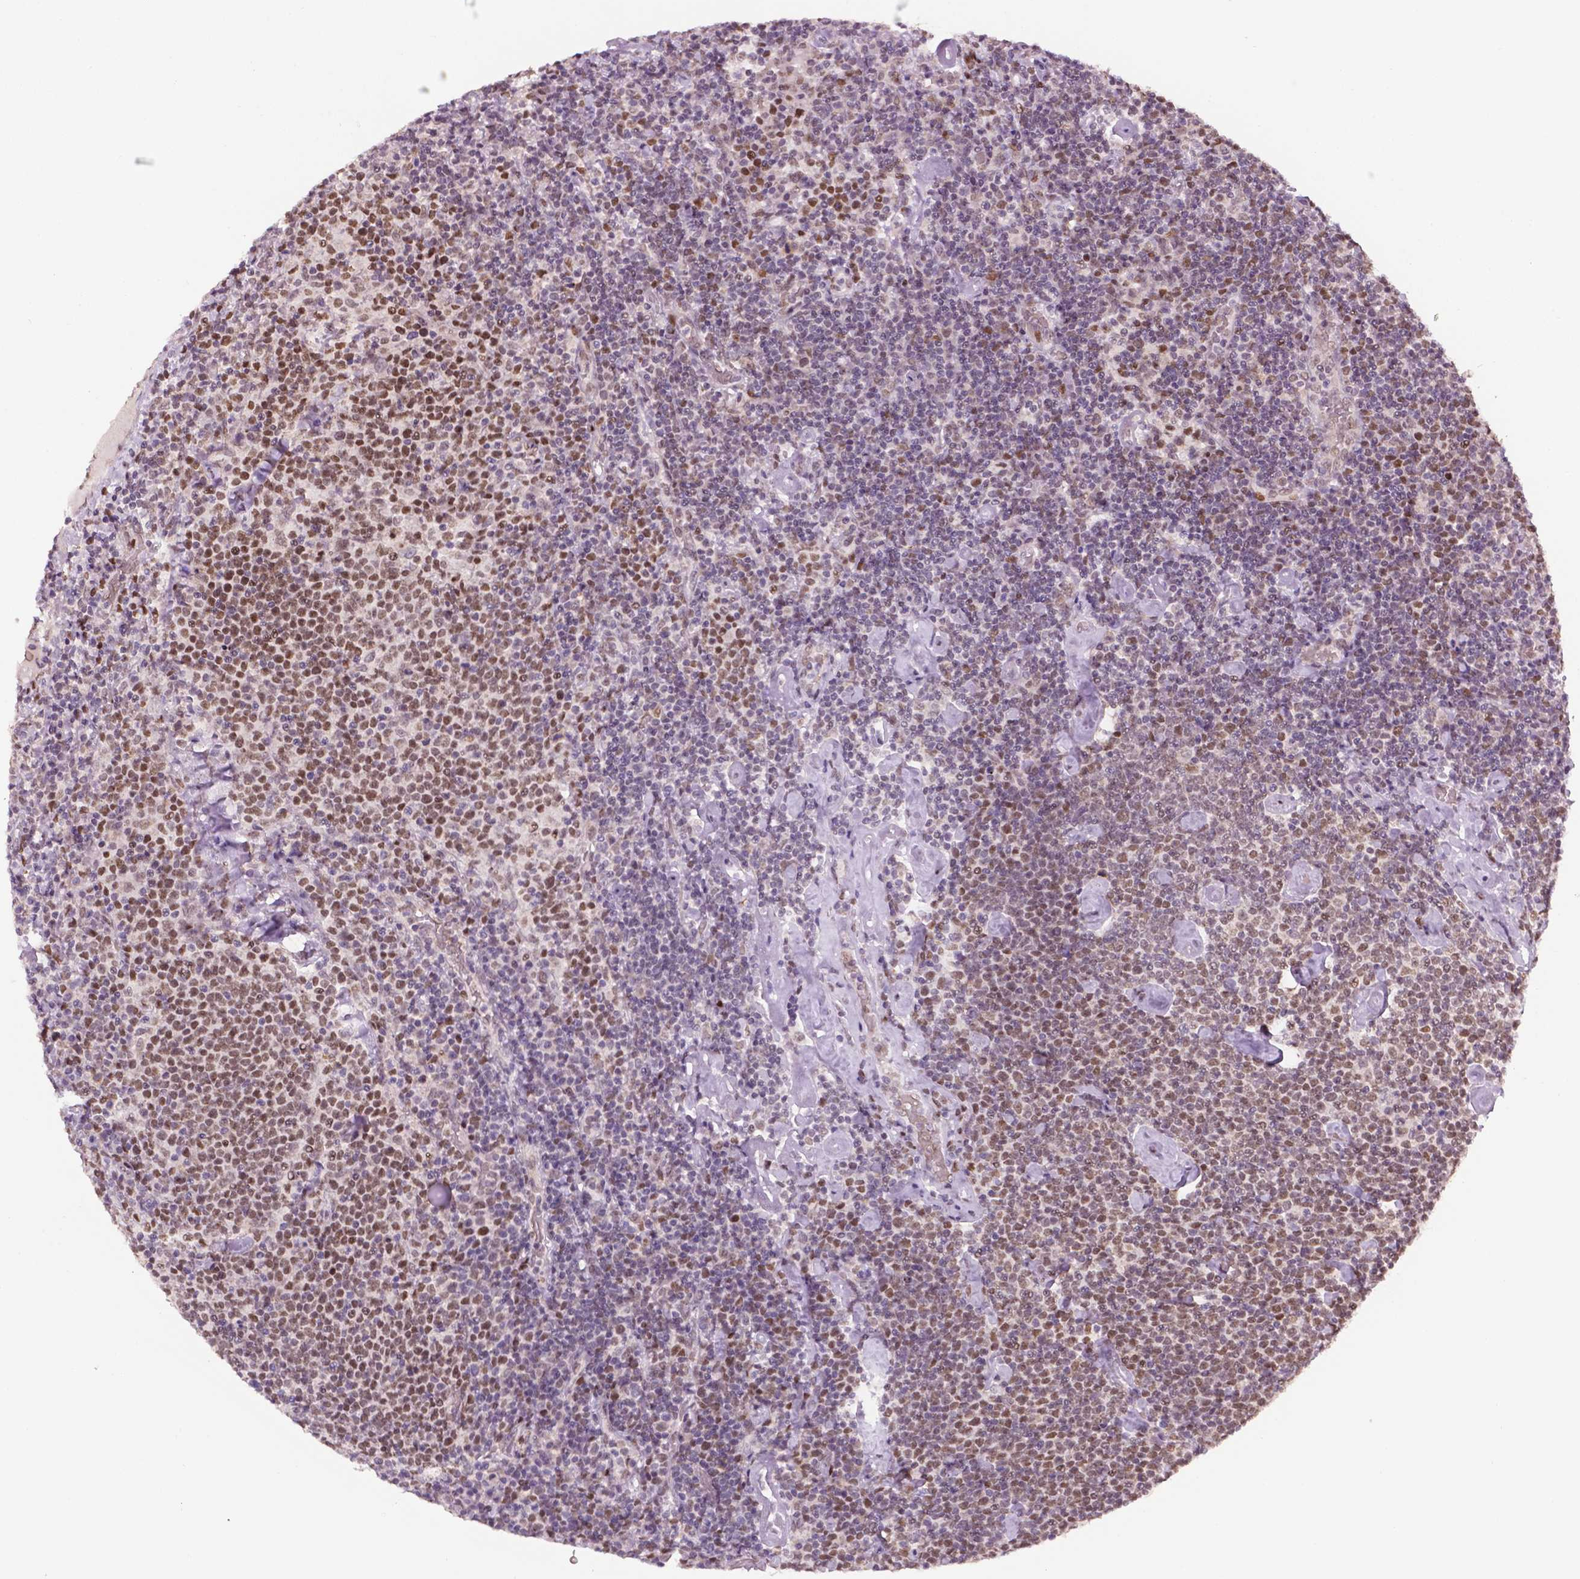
{"staining": {"intensity": "moderate", "quantity": "25%-75%", "location": "nuclear"}, "tissue": "lymphoma", "cell_type": "Tumor cells", "image_type": "cancer", "snomed": [{"axis": "morphology", "description": "Malignant lymphoma, non-Hodgkin's type, High grade"}, {"axis": "topography", "description": "Lymph node"}], "caption": "Moderate nuclear protein expression is identified in about 25%-75% of tumor cells in lymphoma.", "gene": "ZNF41", "patient": {"sex": "male", "age": 61}}